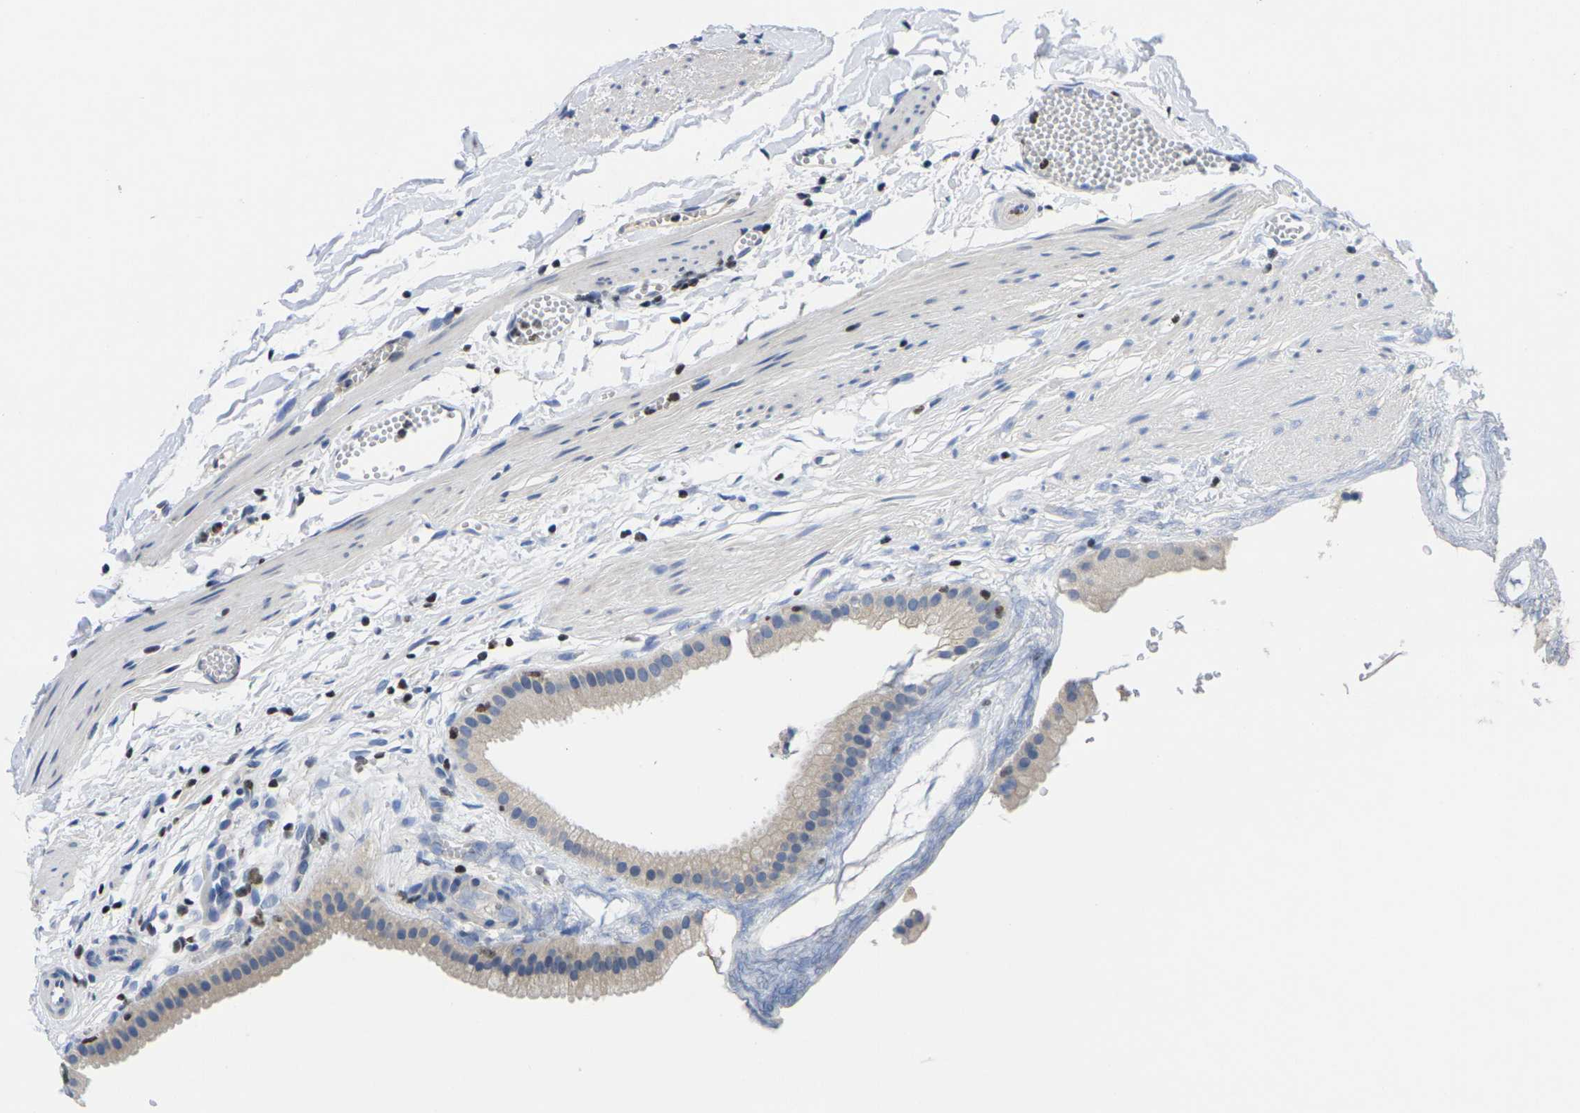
{"staining": {"intensity": "negative", "quantity": "none", "location": "none"}, "tissue": "gallbladder", "cell_type": "Glandular cells", "image_type": "normal", "snomed": [{"axis": "morphology", "description": "Normal tissue, NOS"}, {"axis": "topography", "description": "Gallbladder"}], "caption": "This is an immunohistochemistry histopathology image of unremarkable human gallbladder. There is no staining in glandular cells.", "gene": "IKZF1", "patient": {"sex": "female", "age": 64}}